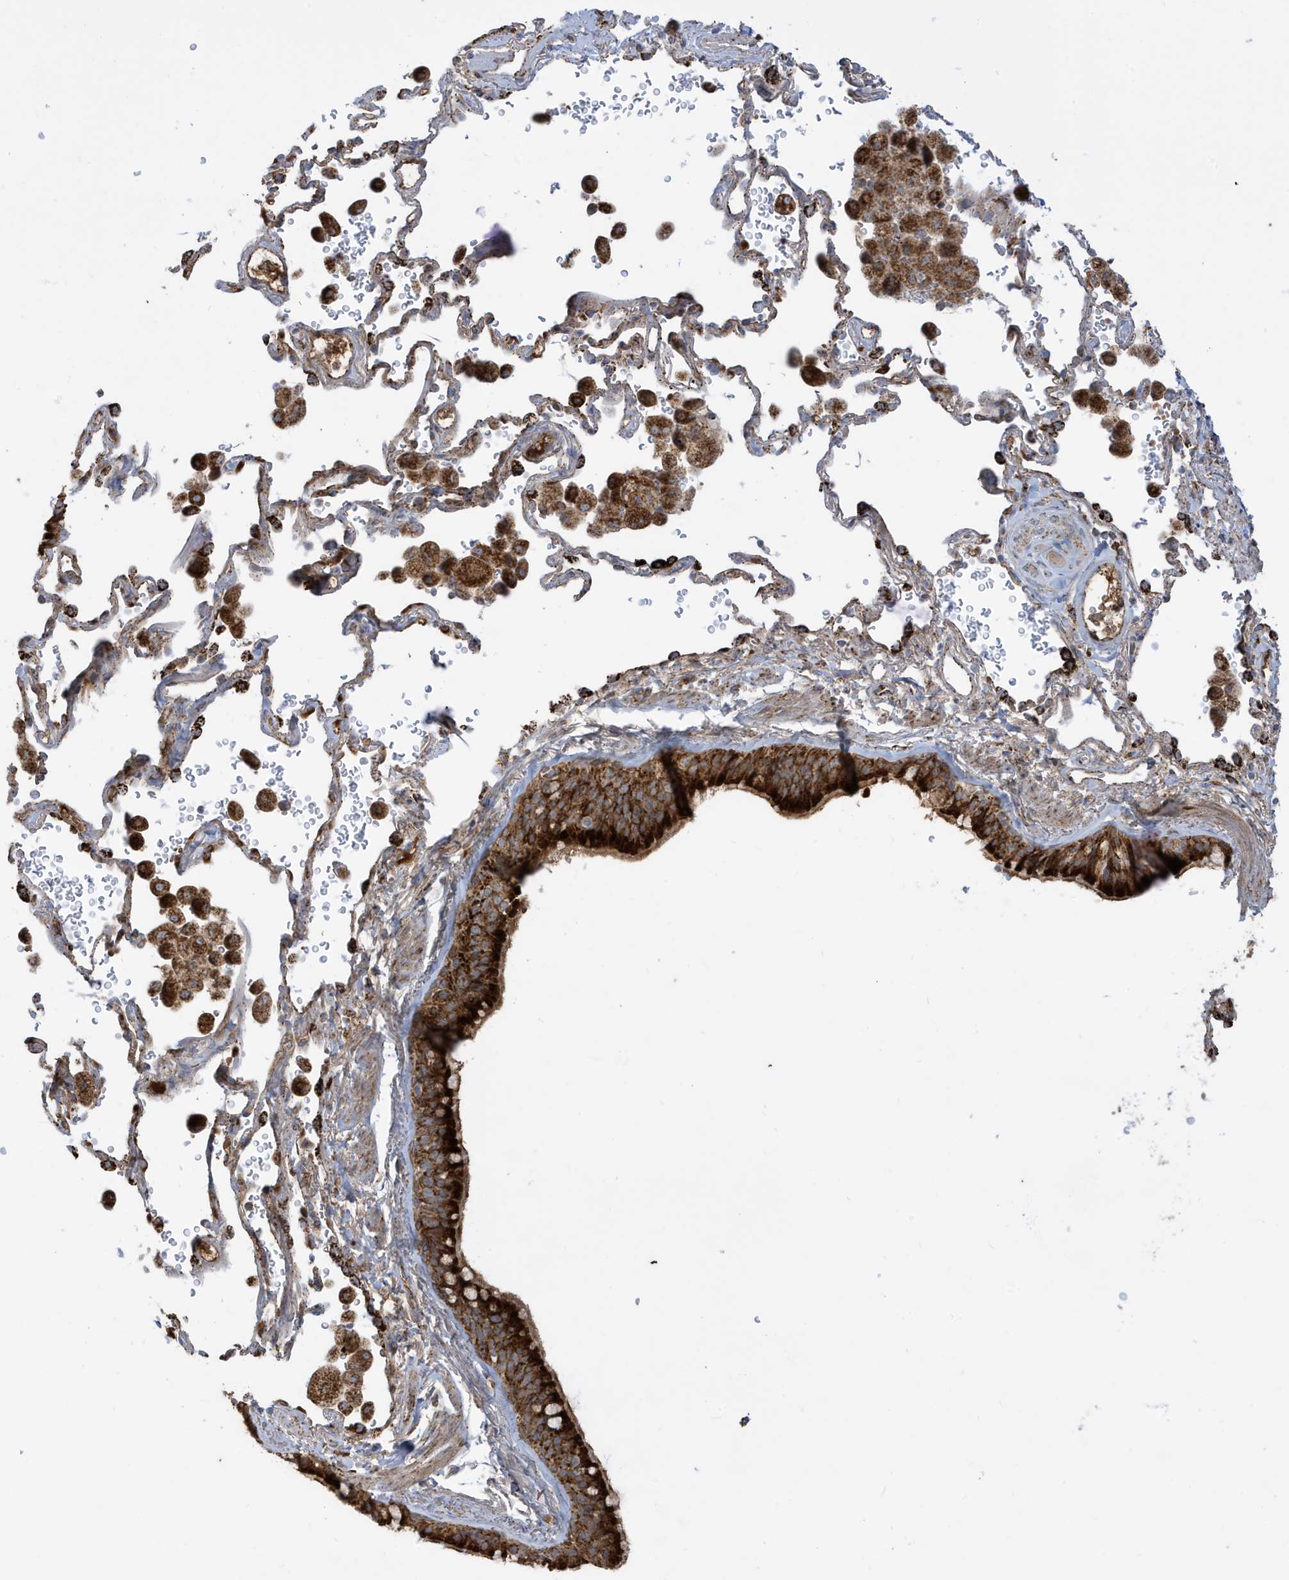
{"staining": {"intensity": "strong", "quantity": ">75%", "location": "cytoplasmic/membranous"}, "tissue": "bronchus", "cell_type": "Respiratory epithelial cells", "image_type": "normal", "snomed": [{"axis": "morphology", "description": "Normal tissue, NOS"}, {"axis": "morphology", "description": "Adenocarcinoma, NOS"}, {"axis": "topography", "description": "Bronchus"}, {"axis": "topography", "description": "Lung"}], "caption": "Immunohistochemical staining of normal bronchus reveals high levels of strong cytoplasmic/membranous staining in approximately >75% of respiratory epithelial cells. The staining is performed using DAB (3,3'-diaminobenzidine) brown chromogen to label protein expression. The nuclei are counter-stained blue using hematoxylin.", "gene": "IFT57", "patient": {"sex": "male", "age": 54}}